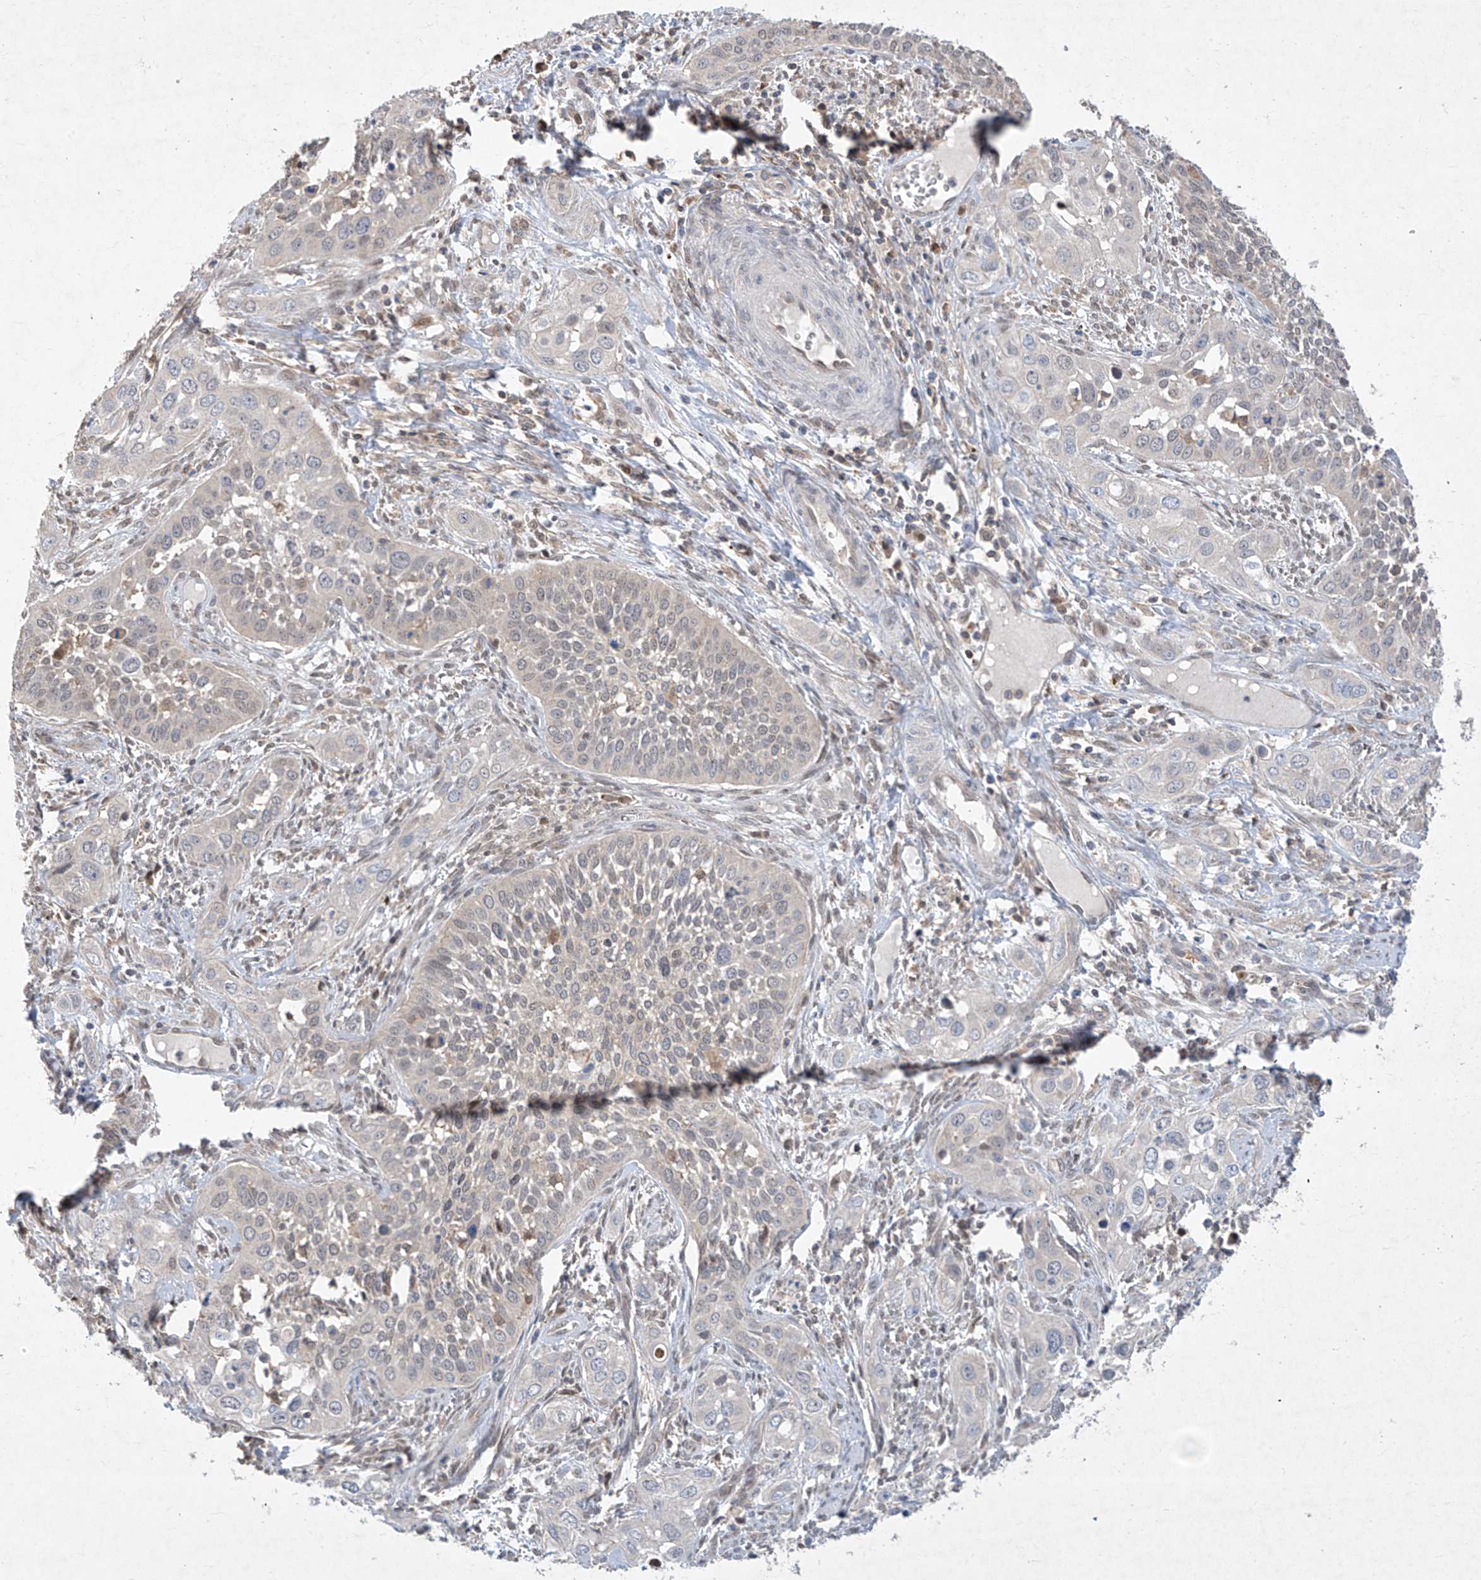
{"staining": {"intensity": "negative", "quantity": "none", "location": "none"}, "tissue": "cervical cancer", "cell_type": "Tumor cells", "image_type": "cancer", "snomed": [{"axis": "morphology", "description": "Squamous cell carcinoma, NOS"}, {"axis": "topography", "description": "Cervix"}], "caption": "Immunohistochemical staining of cervical cancer demonstrates no significant expression in tumor cells.", "gene": "ZNF358", "patient": {"sex": "female", "age": 34}}